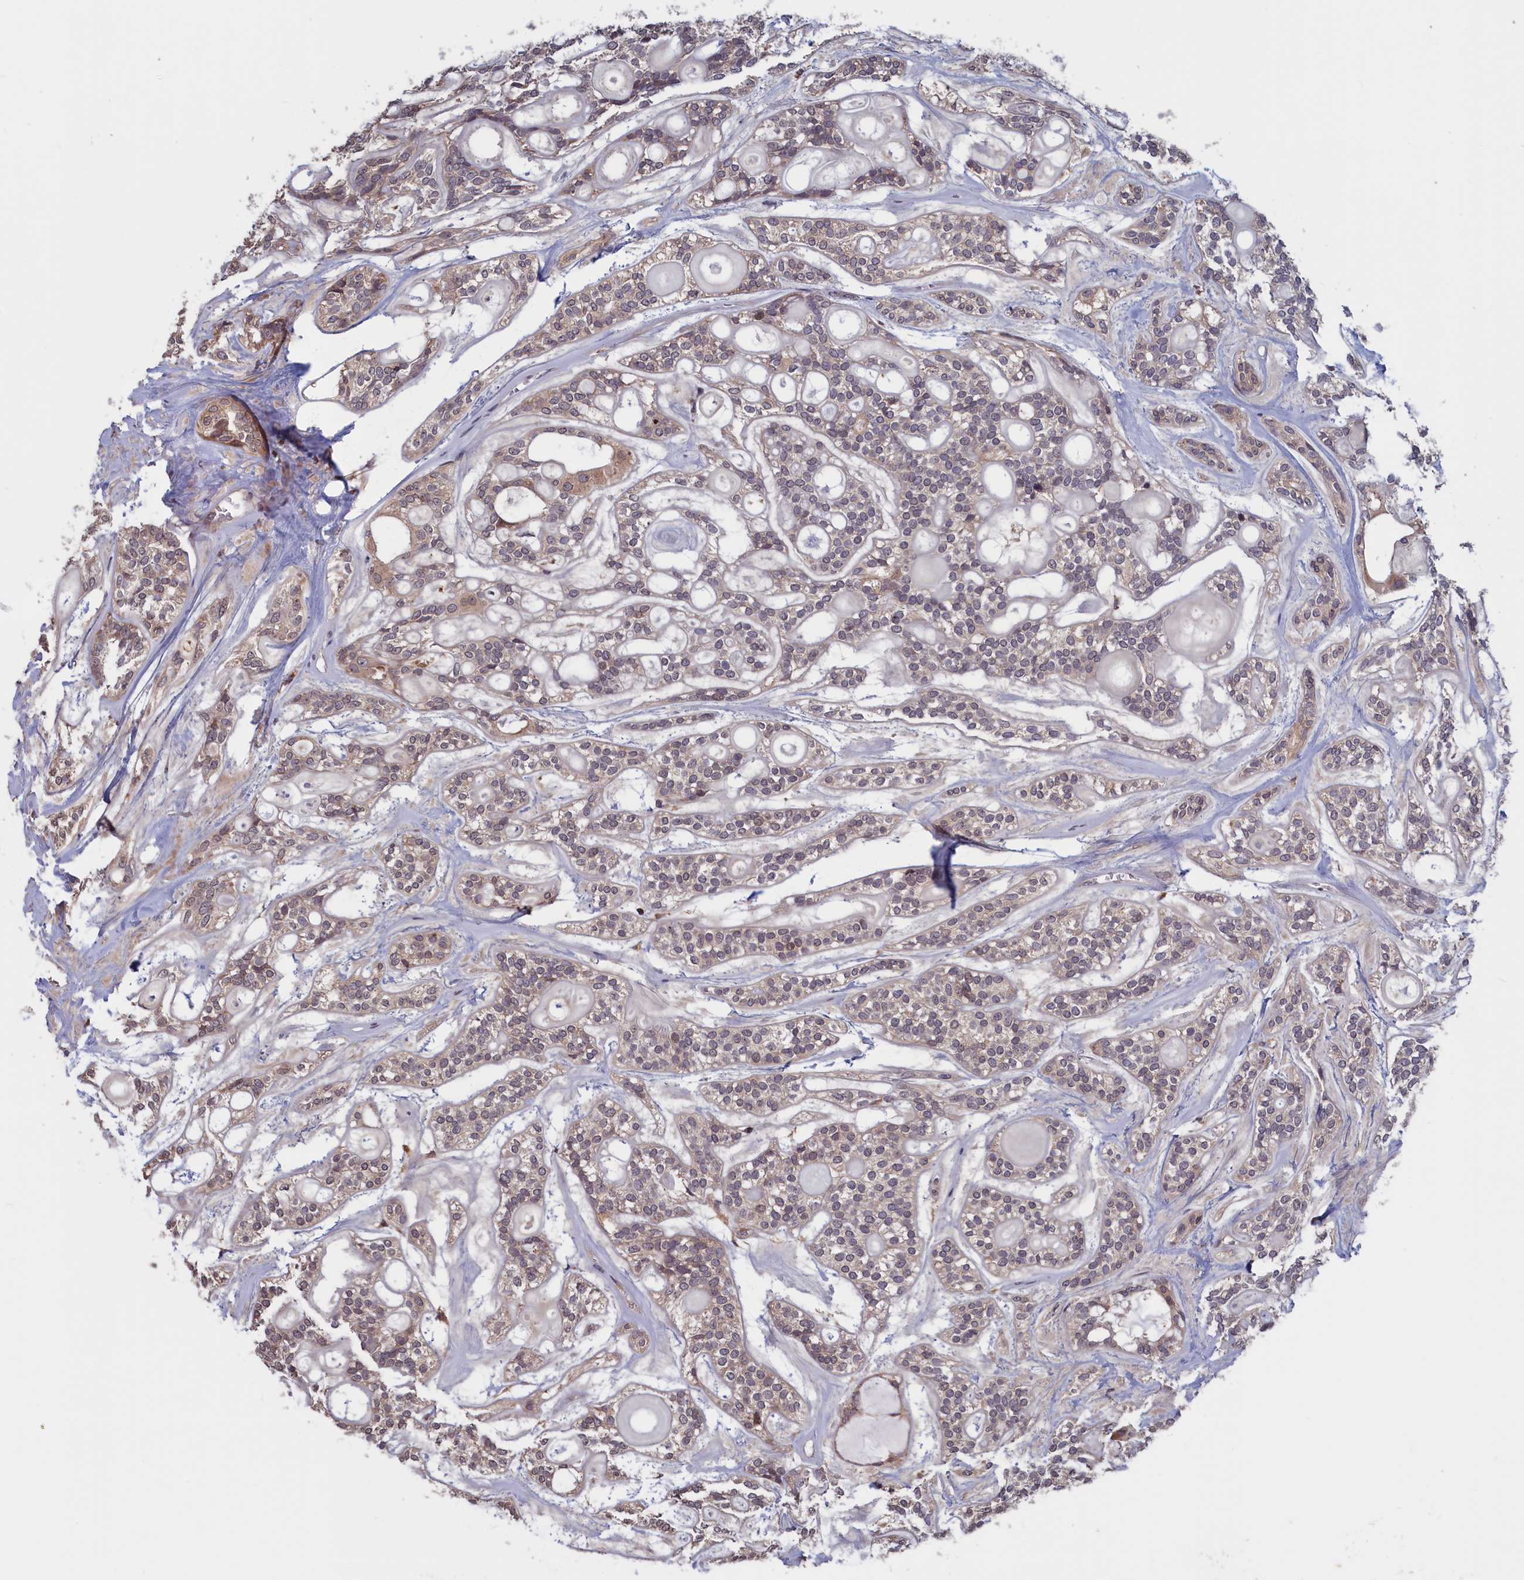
{"staining": {"intensity": "weak", "quantity": "25%-75%", "location": "cytoplasmic/membranous"}, "tissue": "head and neck cancer", "cell_type": "Tumor cells", "image_type": "cancer", "snomed": [{"axis": "morphology", "description": "Adenocarcinoma, NOS"}, {"axis": "topography", "description": "Head-Neck"}], "caption": "High-power microscopy captured an immunohistochemistry photomicrograph of head and neck cancer (adenocarcinoma), revealing weak cytoplasmic/membranous positivity in about 25%-75% of tumor cells. The protein of interest is shown in brown color, while the nuclei are stained blue.", "gene": "CACTIN", "patient": {"sex": "male", "age": 66}}